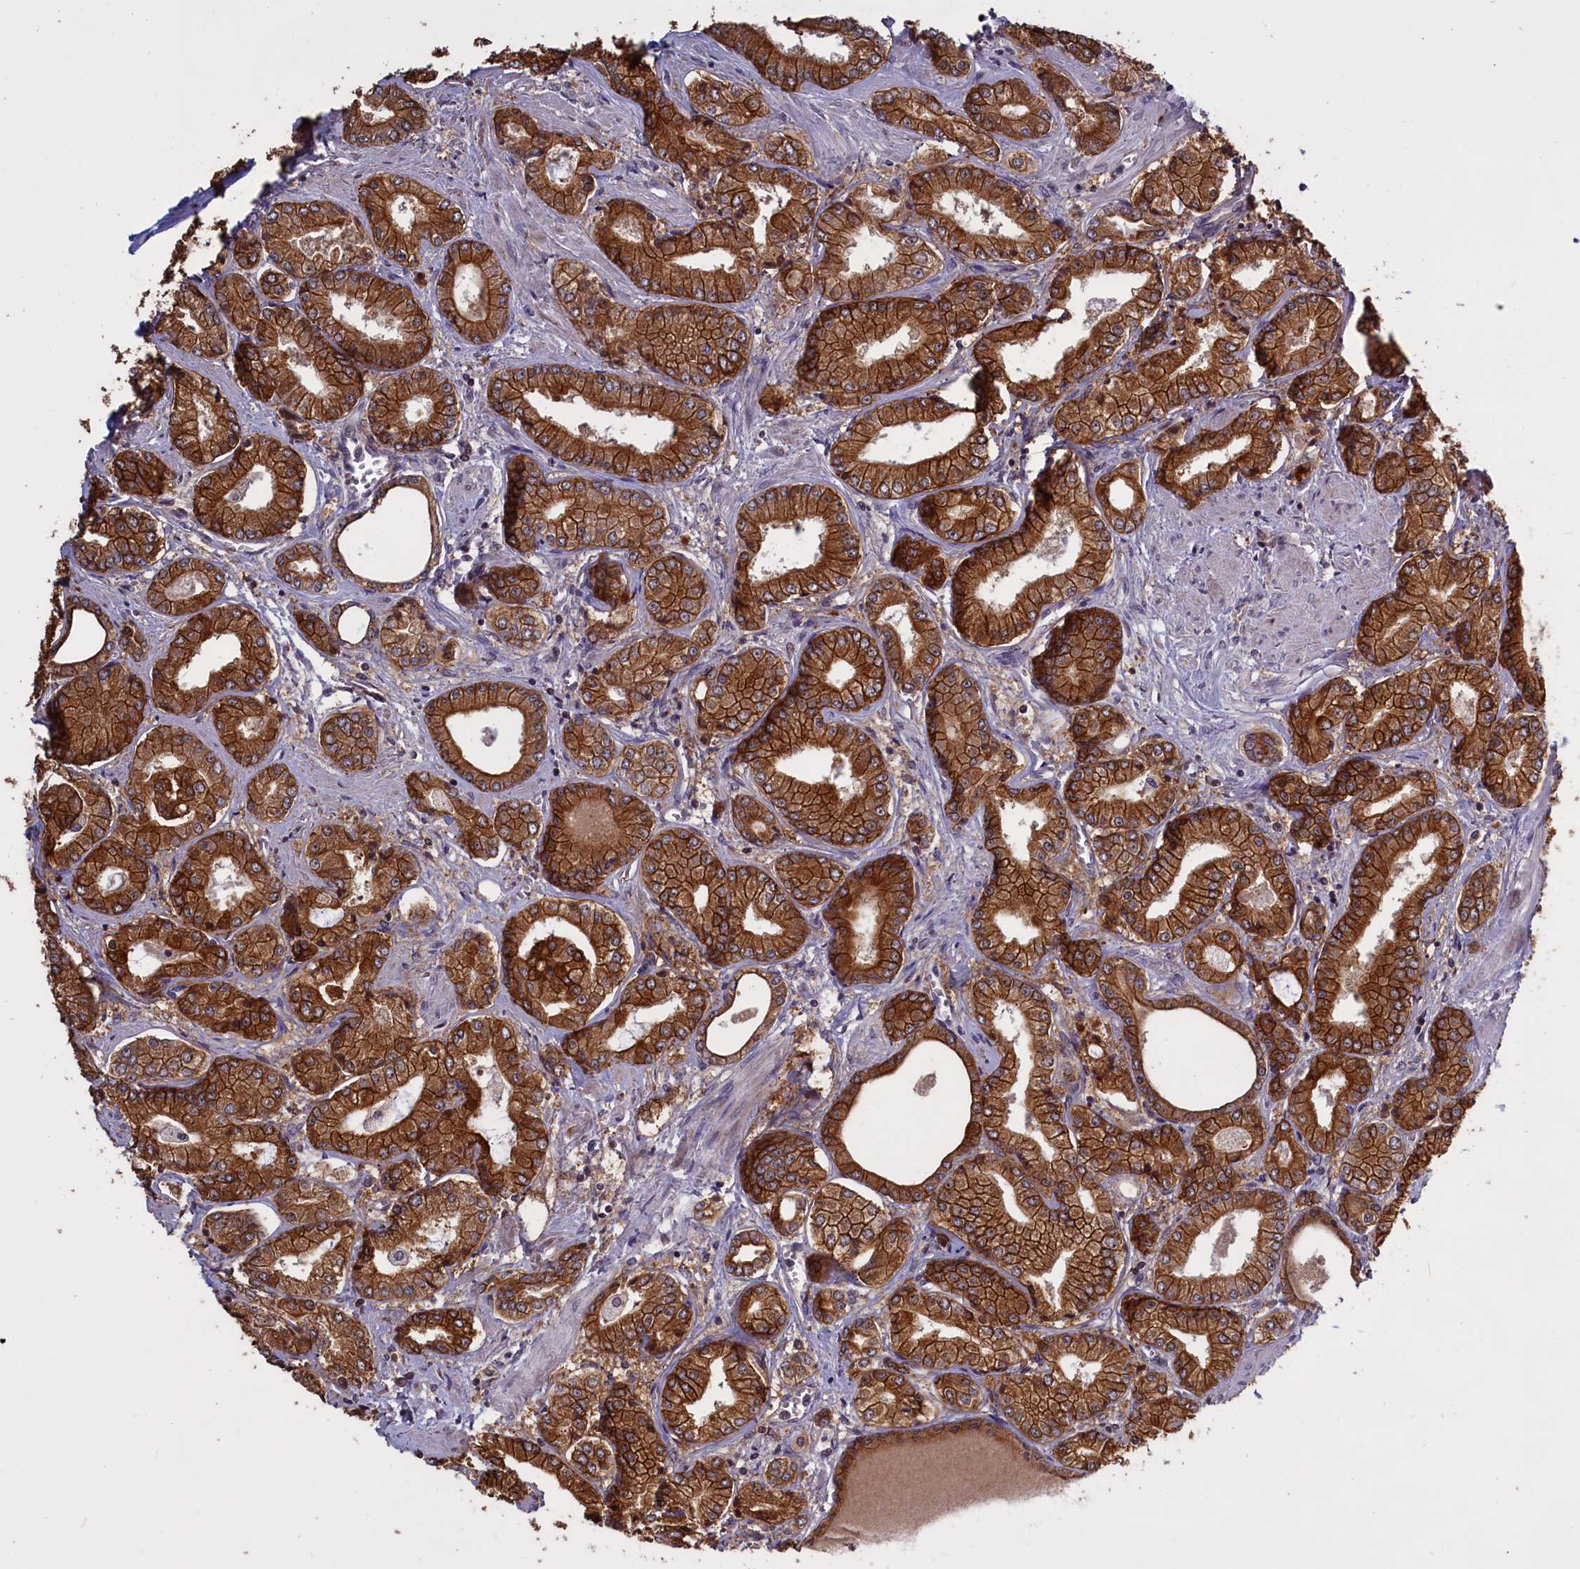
{"staining": {"intensity": "strong", "quantity": ">75%", "location": "cytoplasmic/membranous"}, "tissue": "prostate cancer", "cell_type": "Tumor cells", "image_type": "cancer", "snomed": [{"axis": "morphology", "description": "Adenocarcinoma, Low grade"}, {"axis": "topography", "description": "Prostate"}], "caption": "A brown stain labels strong cytoplasmic/membranous positivity of a protein in prostate adenocarcinoma (low-grade) tumor cells. Nuclei are stained in blue.", "gene": "DENND1B", "patient": {"sex": "male", "age": 60}}